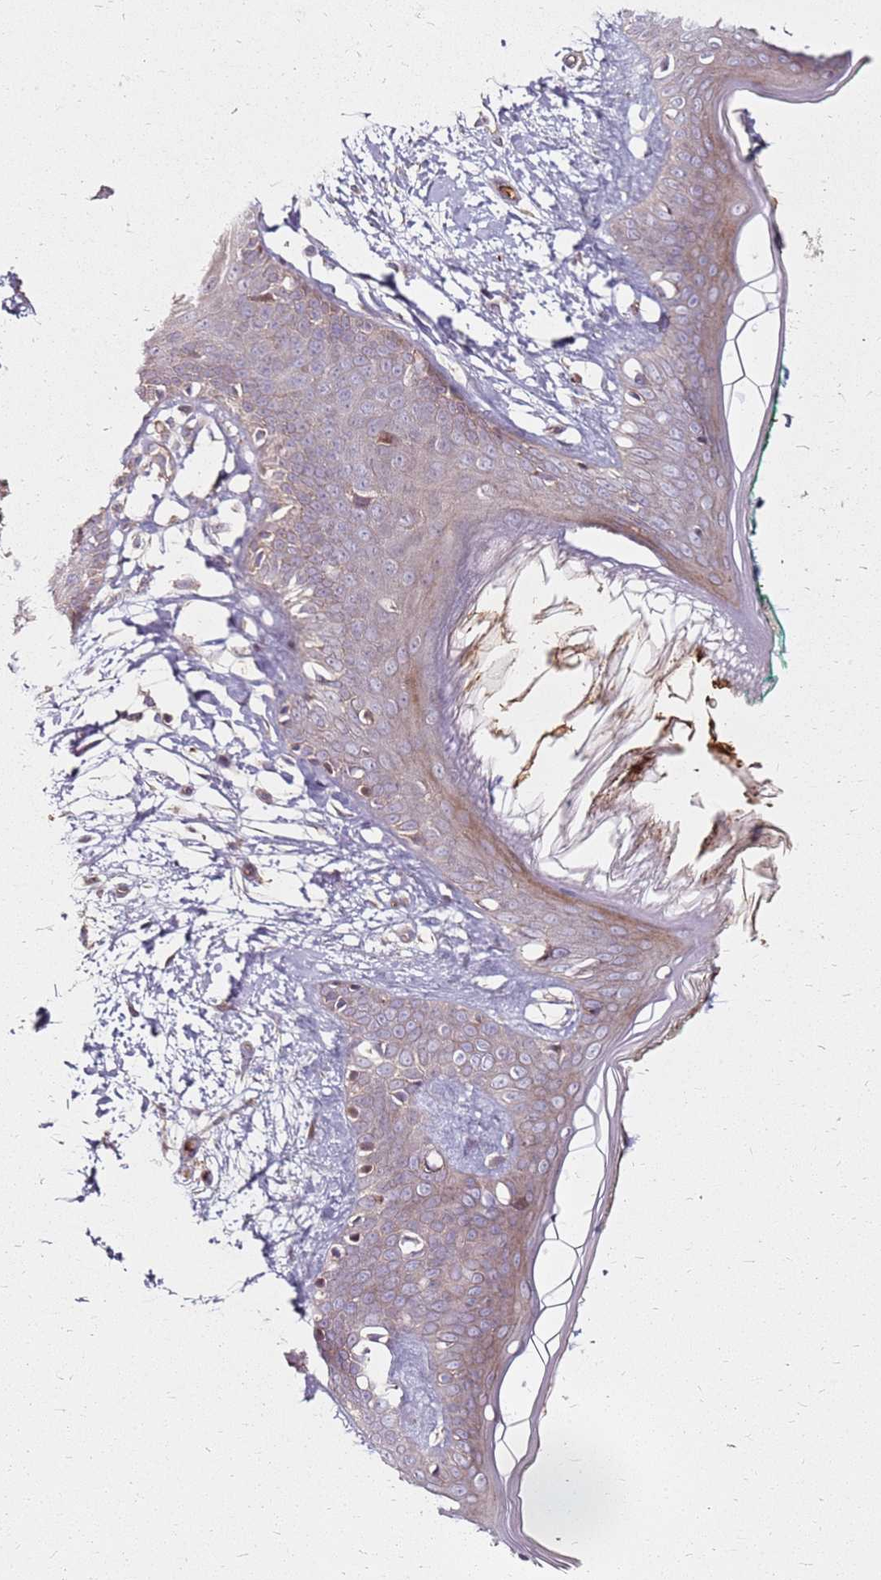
{"staining": {"intensity": "strong", "quantity": "<25%", "location": "nuclear"}, "tissue": "skin", "cell_type": "Fibroblasts", "image_type": "normal", "snomed": [{"axis": "morphology", "description": "Normal tissue, NOS"}, {"axis": "topography", "description": "Skin"}], "caption": "Immunohistochemistry image of normal human skin stained for a protein (brown), which displays medium levels of strong nuclear staining in approximately <25% of fibroblasts.", "gene": "RNF11", "patient": {"sex": "female", "age": 34}}